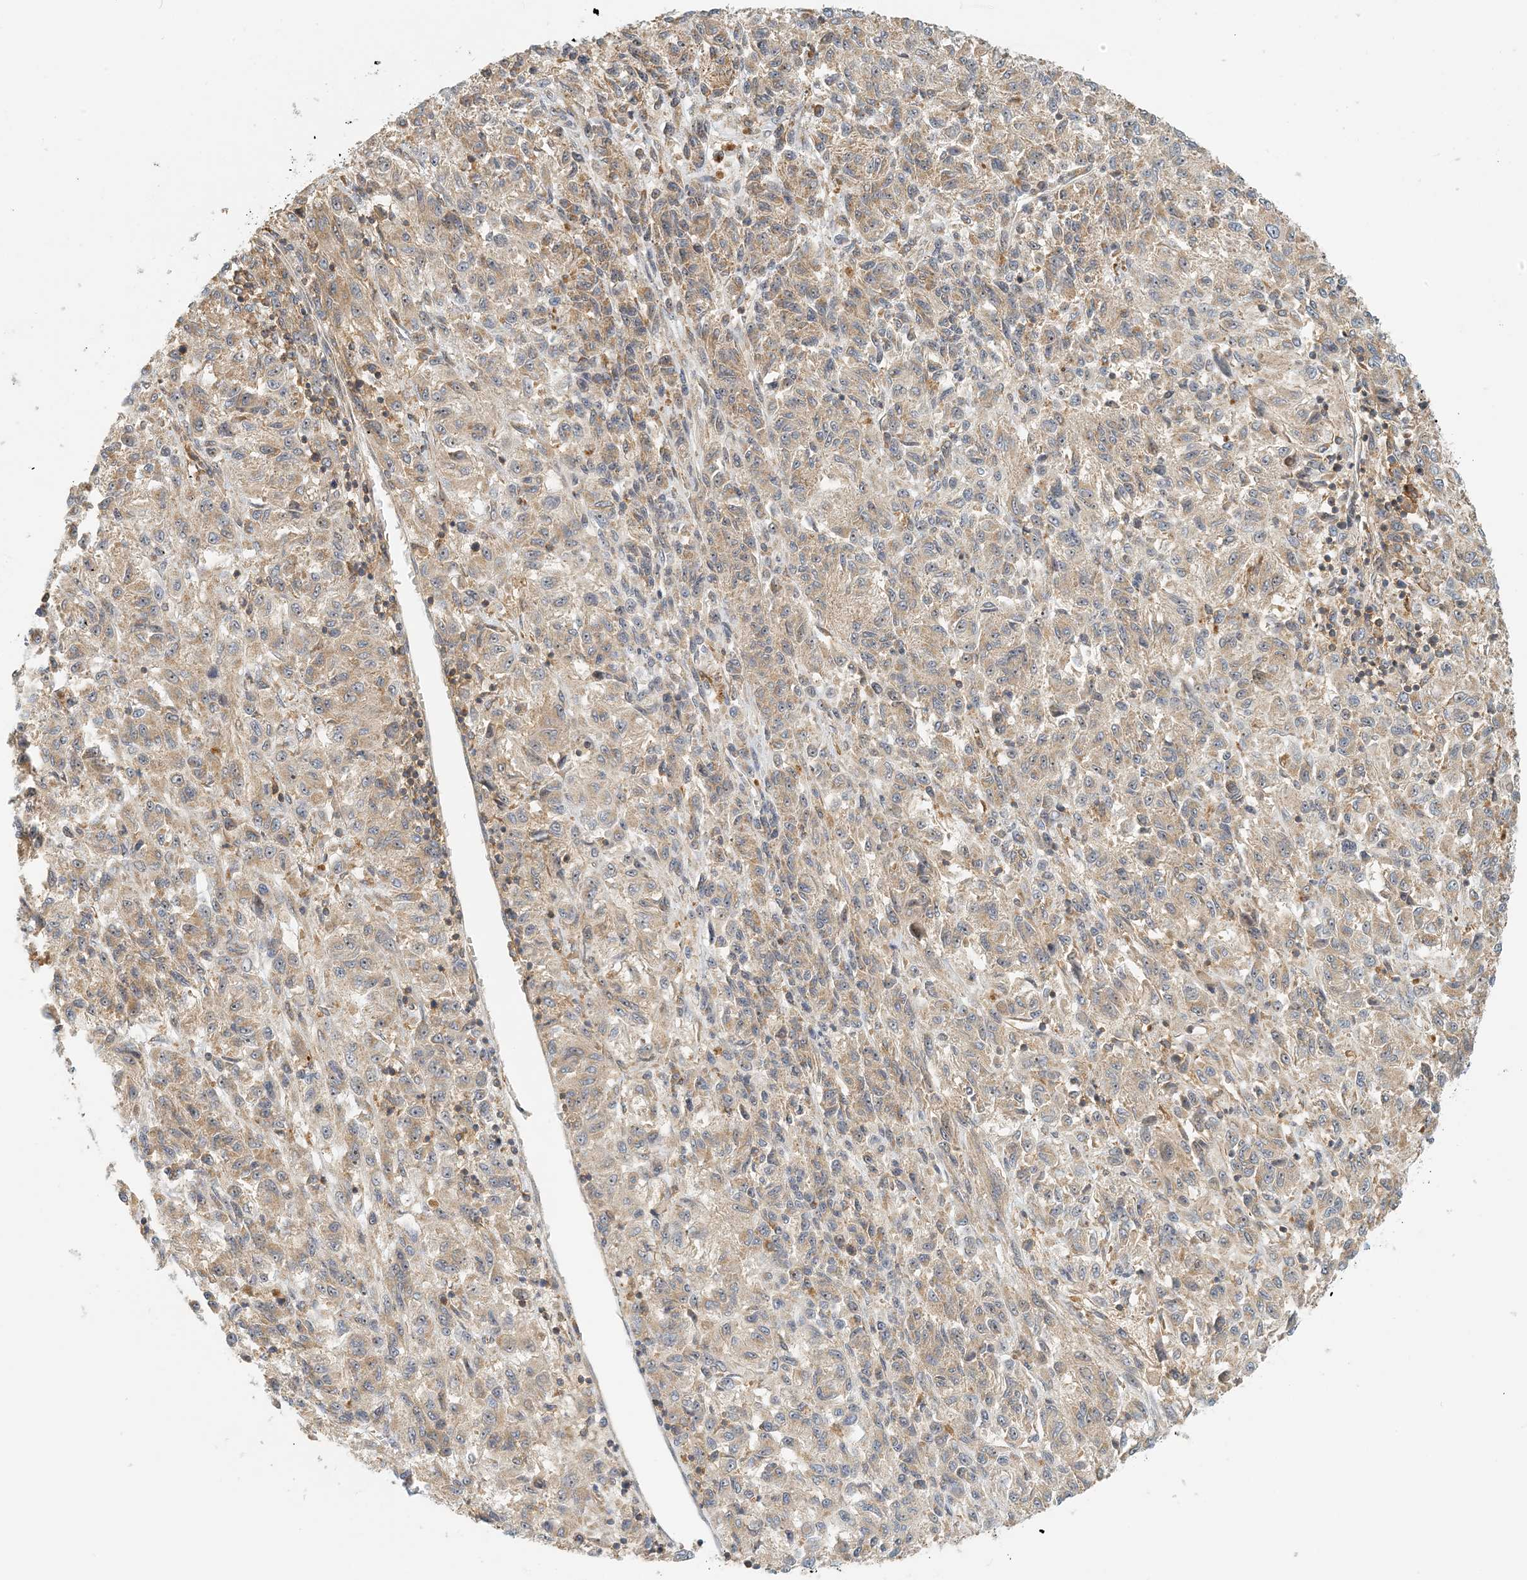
{"staining": {"intensity": "weak", "quantity": ">75%", "location": "cytoplasmic/membranous"}, "tissue": "melanoma", "cell_type": "Tumor cells", "image_type": "cancer", "snomed": [{"axis": "morphology", "description": "Malignant melanoma, Metastatic site"}, {"axis": "topography", "description": "Lung"}], "caption": "Malignant melanoma (metastatic site) was stained to show a protein in brown. There is low levels of weak cytoplasmic/membranous positivity in about >75% of tumor cells. (Stains: DAB in brown, nuclei in blue, Microscopy: brightfield microscopy at high magnification).", "gene": "COLEC11", "patient": {"sex": "male", "age": 64}}